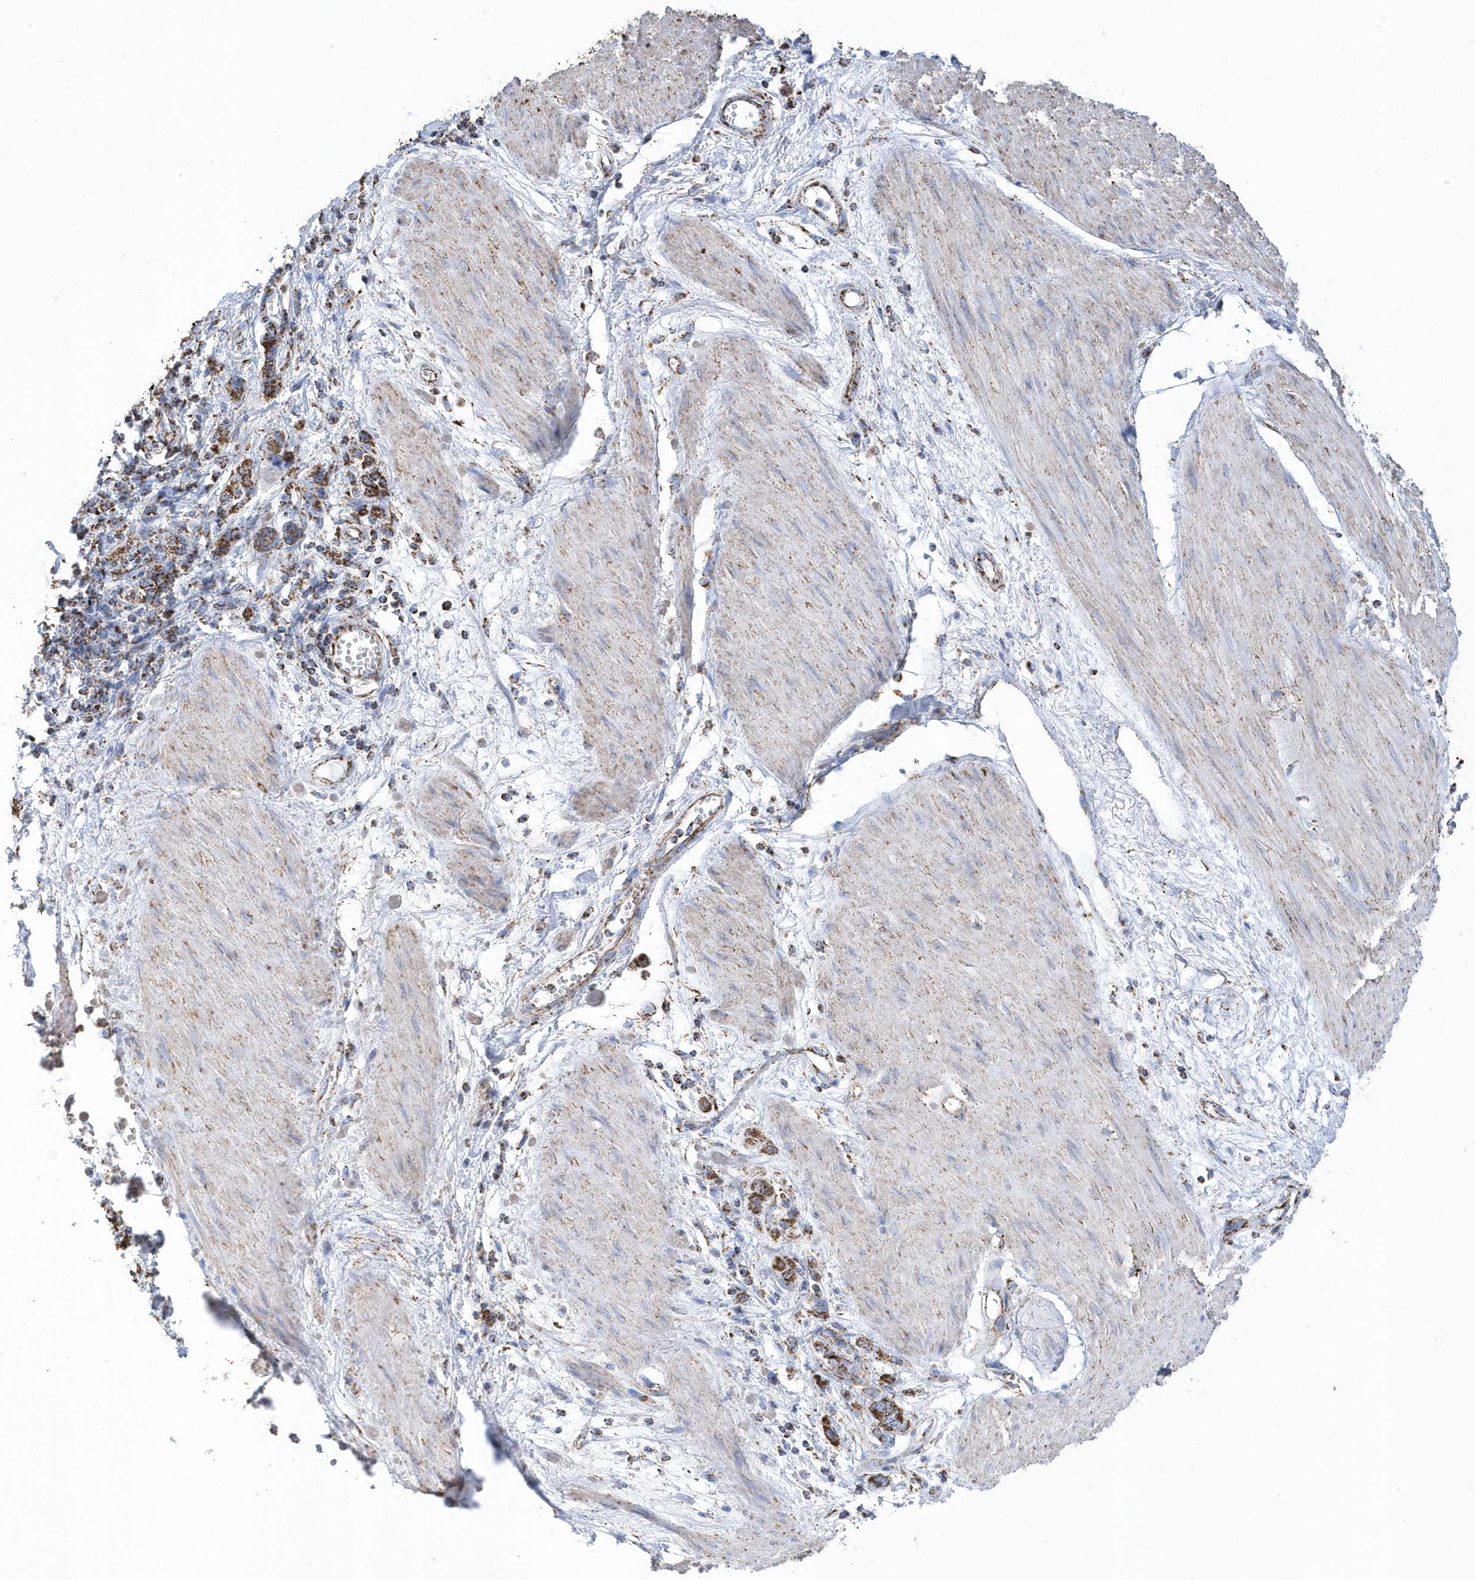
{"staining": {"intensity": "moderate", "quantity": ">75%", "location": "cytoplasmic/membranous"}, "tissue": "stomach cancer", "cell_type": "Tumor cells", "image_type": "cancer", "snomed": [{"axis": "morphology", "description": "Adenocarcinoma, NOS"}, {"axis": "topography", "description": "Stomach"}], "caption": "Moderate cytoplasmic/membranous protein positivity is seen in approximately >75% of tumor cells in stomach cancer.", "gene": "GTPBP8", "patient": {"sex": "female", "age": 76}}